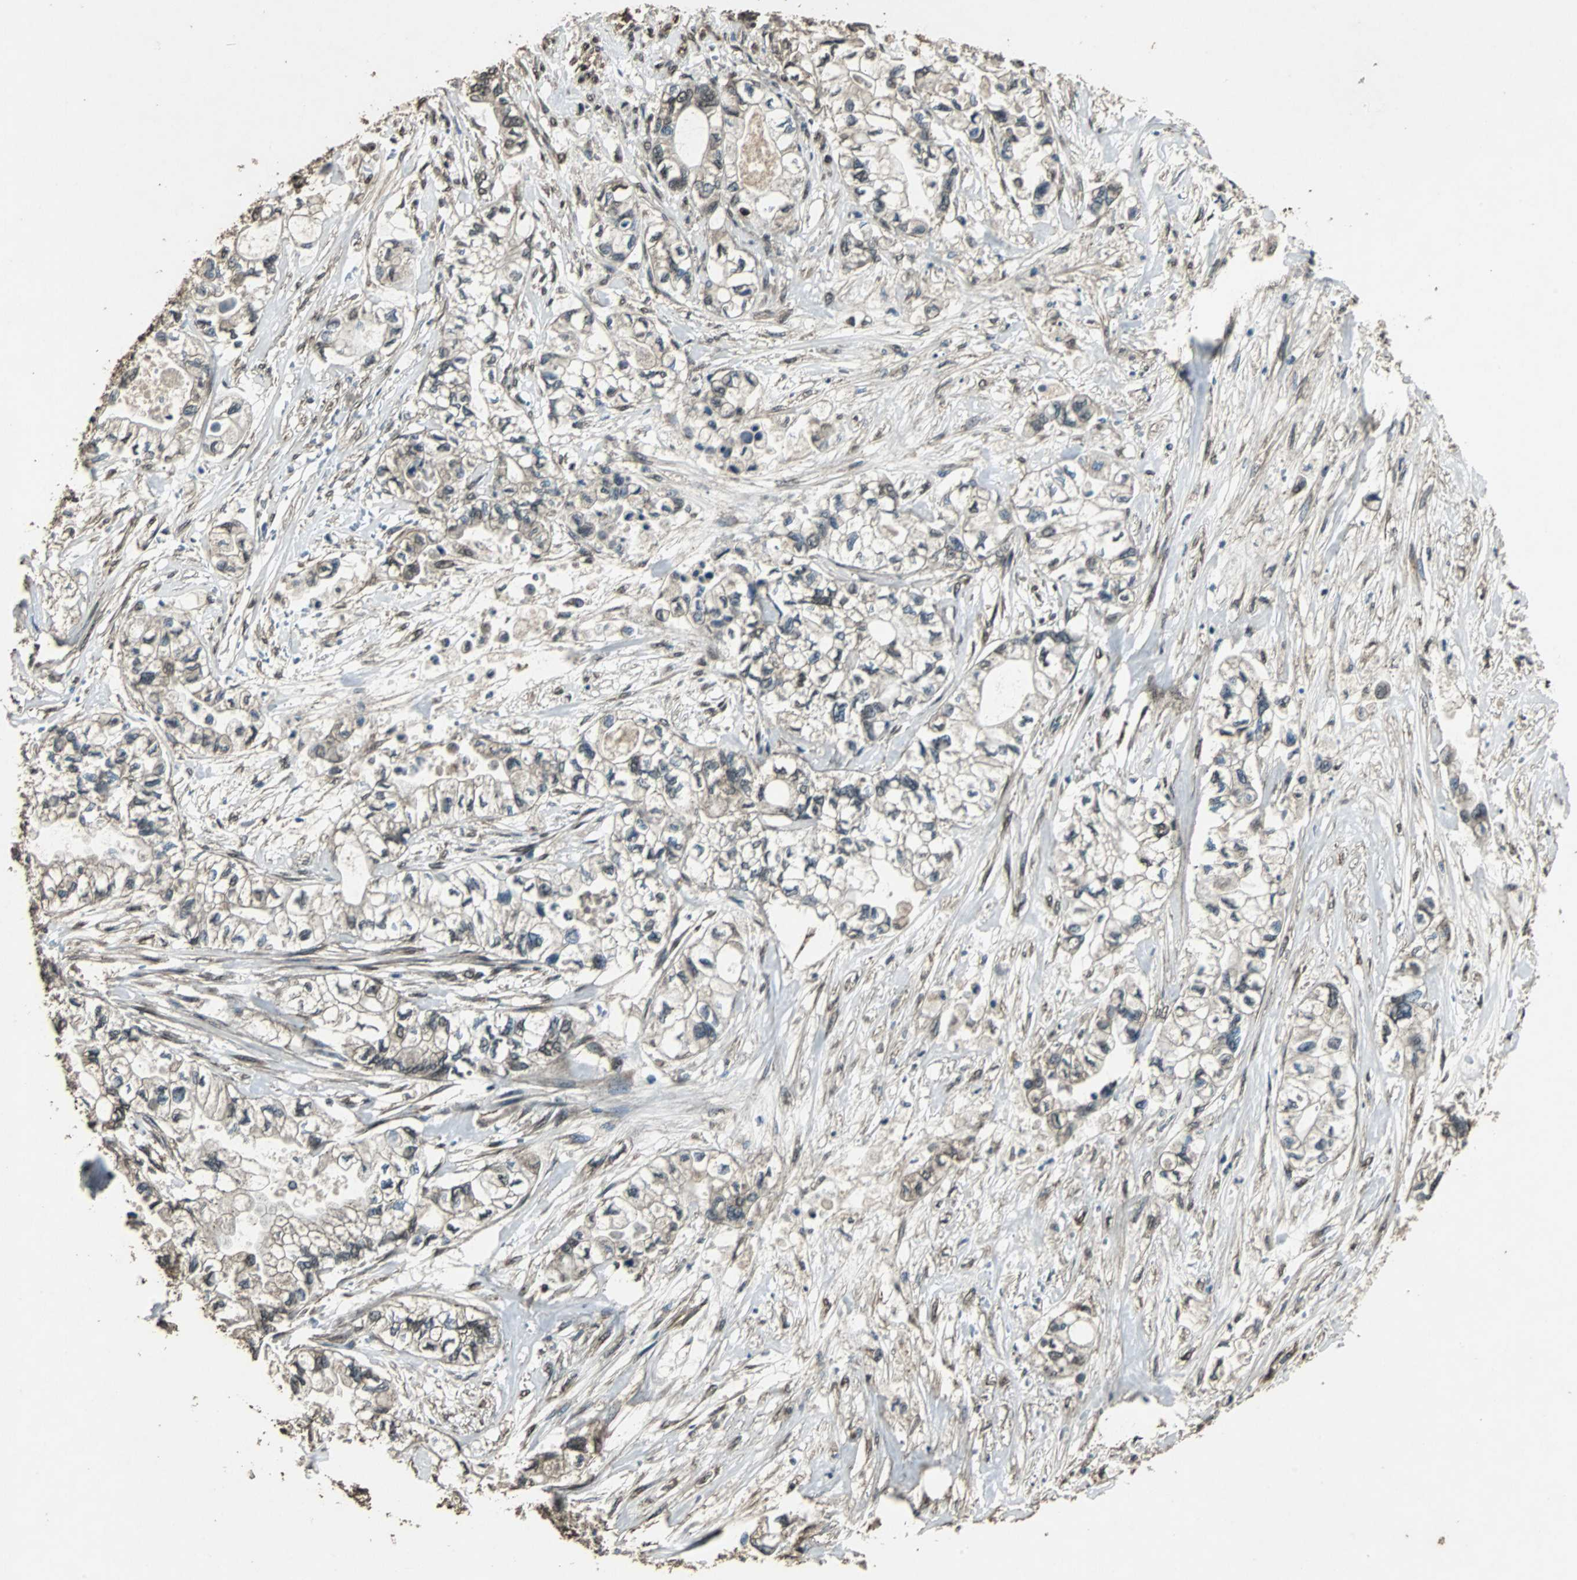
{"staining": {"intensity": "moderate", "quantity": ">75%", "location": "cytoplasmic/membranous,nuclear"}, "tissue": "pancreatic cancer", "cell_type": "Tumor cells", "image_type": "cancer", "snomed": [{"axis": "morphology", "description": "Adenocarcinoma, NOS"}, {"axis": "topography", "description": "Pancreas"}], "caption": "Immunohistochemical staining of pancreatic adenocarcinoma demonstrates medium levels of moderate cytoplasmic/membranous and nuclear protein positivity in approximately >75% of tumor cells.", "gene": "PPP1R13B", "patient": {"sex": "male", "age": 79}}